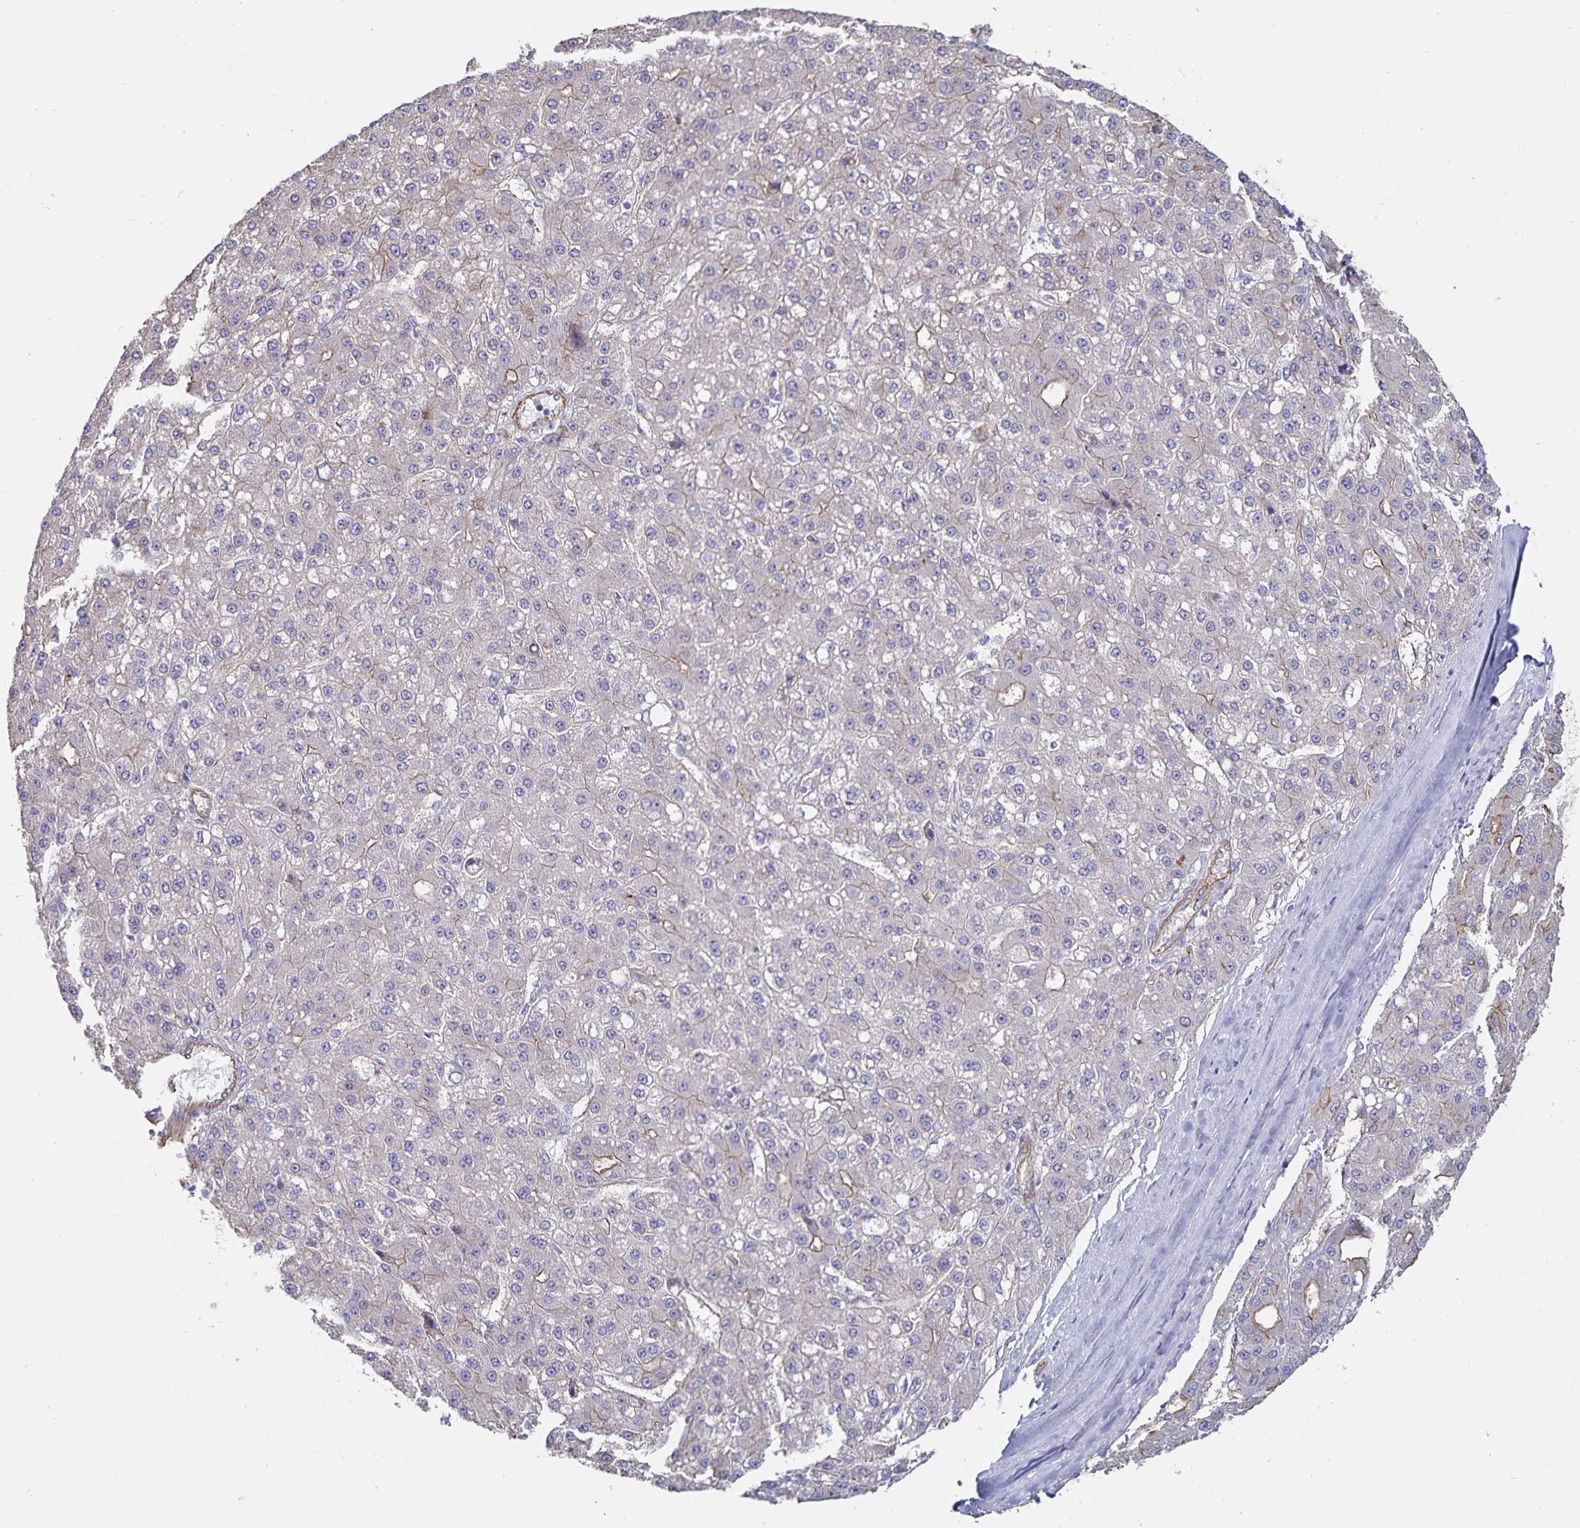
{"staining": {"intensity": "moderate", "quantity": "25%-75%", "location": "cytoplasmic/membranous"}, "tissue": "liver cancer", "cell_type": "Tumor cells", "image_type": "cancer", "snomed": [{"axis": "morphology", "description": "Carcinoma, Hepatocellular, NOS"}, {"axis": "topography", "description": "Liver"}], "caption": "This micrograph displays IHC staining of human liver cancer (hepatocellular carcinoma), with medium moderate cytoplasmic/membranous positivity in approximately 25%-75% of tumor cells.", "gene": "SSTR1", "patient": {"sex": "male", "age": 67}}